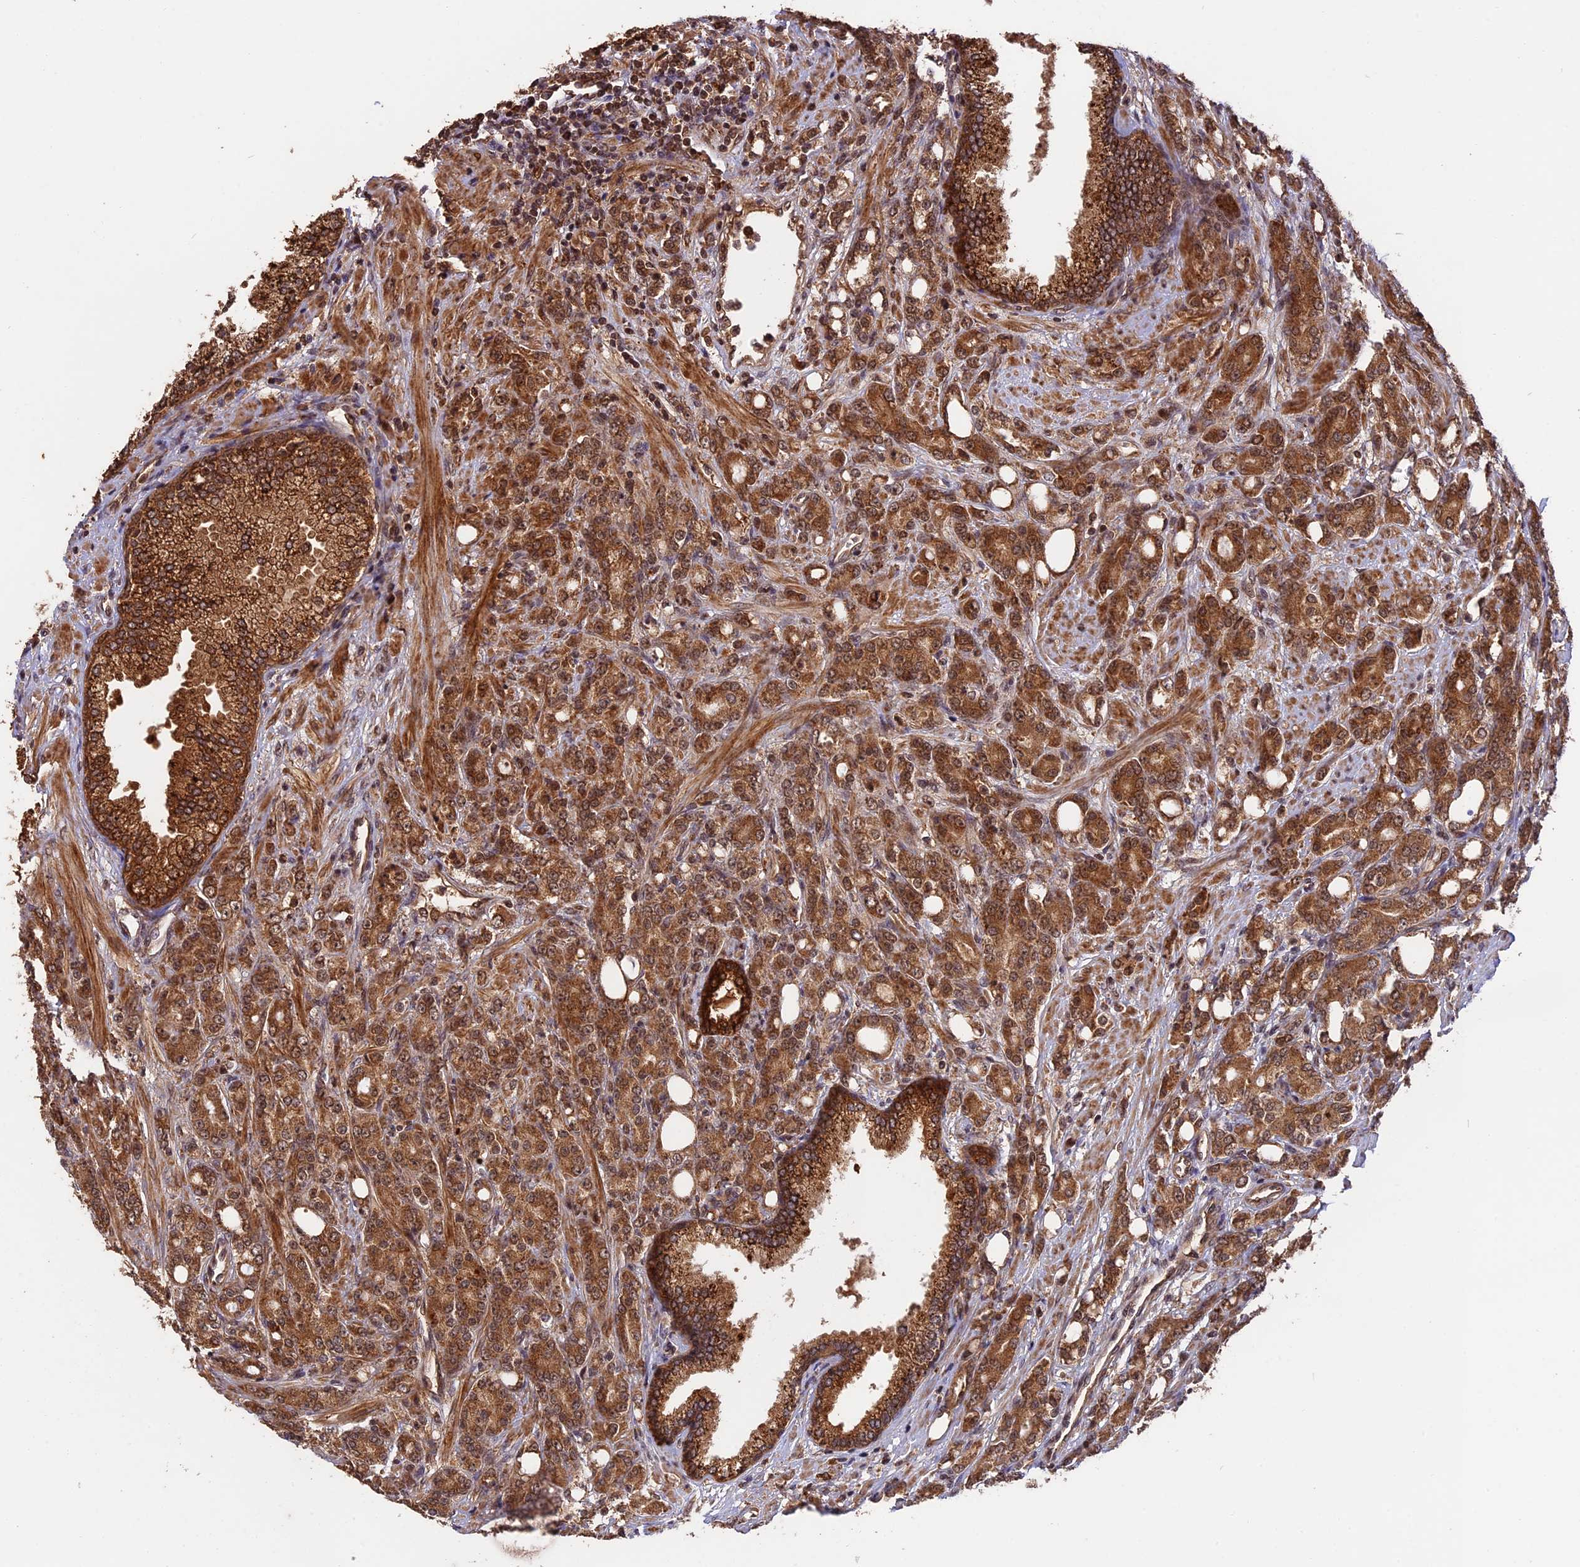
{"staining": {"intensity": "strong", "quantity": ">75%", "location": "cytoplasmic/membranous,nuclear"}, "tissue": "prostate cancer", "cell_type": "Tumor cells", "image_type": "cancer", "snomed": [{"axis": "morphology", "description": "Adenocarcinoma, High grade"}, {"axis": "topography", "description": "Prostate"}], "caption": "A high-resolution photomicrograph shows immunohistochemistry (IHC) staining of prostate cancer, which exhibits strong cytoplasmic/membranous and nuclear positivity in approximately >75% of tumor cells.", "gene": "ESCO1", "patient": {"sex": "male", "age": 62}}